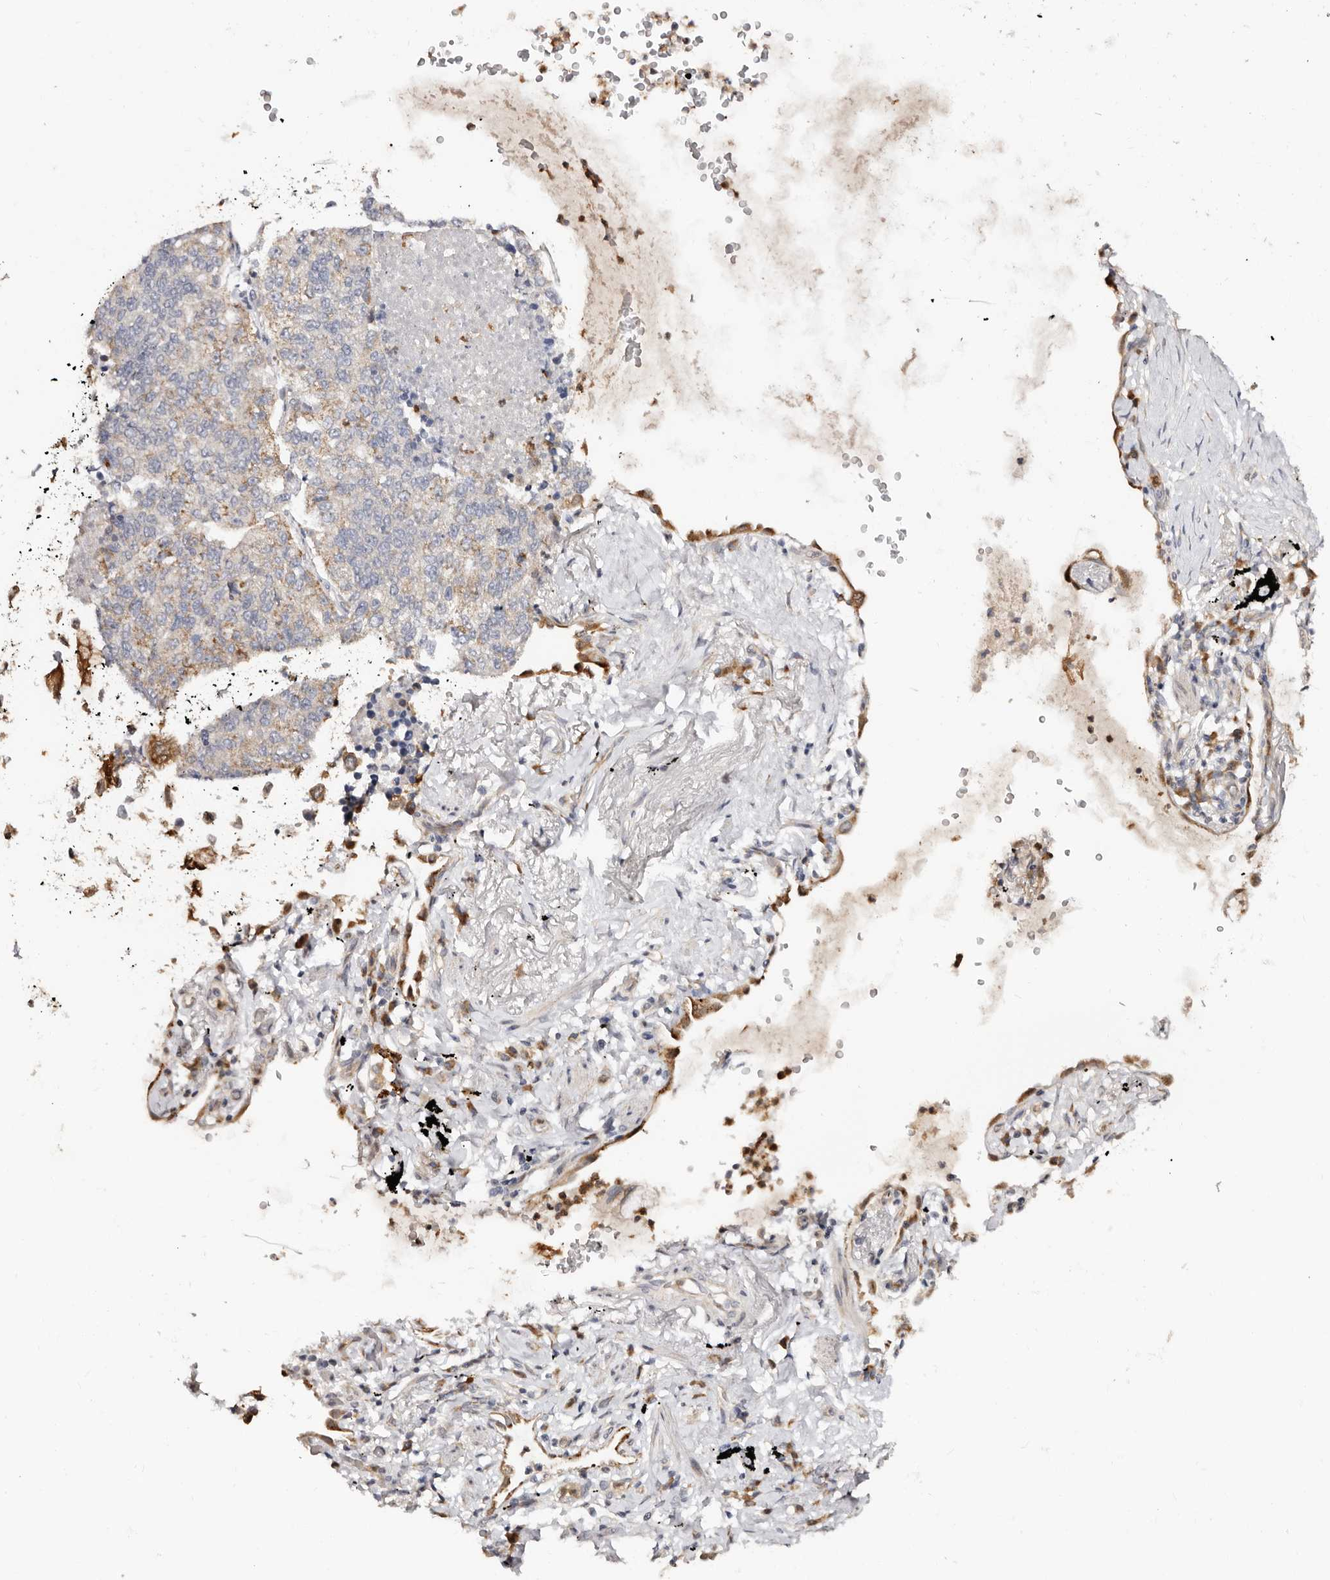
{"staining": {"intensity": "weak", "quantity": "<25%", "location": "cytoplasmic/membranous"}, "tissue": "lung cancer", "cell_type": "Tumor cells", "image_type": "cancer", "snomed": [{"axis": "morphology", "description": "Adenocarcinoma, NOS"}, {"axis": "topography", "description": "Lung"}], "caption": "Image shows no significant protein positivity in tumor cells of lung adenocarcinoma.", "gene": "BCL2L15", "patient": {"sex": "female", "age": 70}}